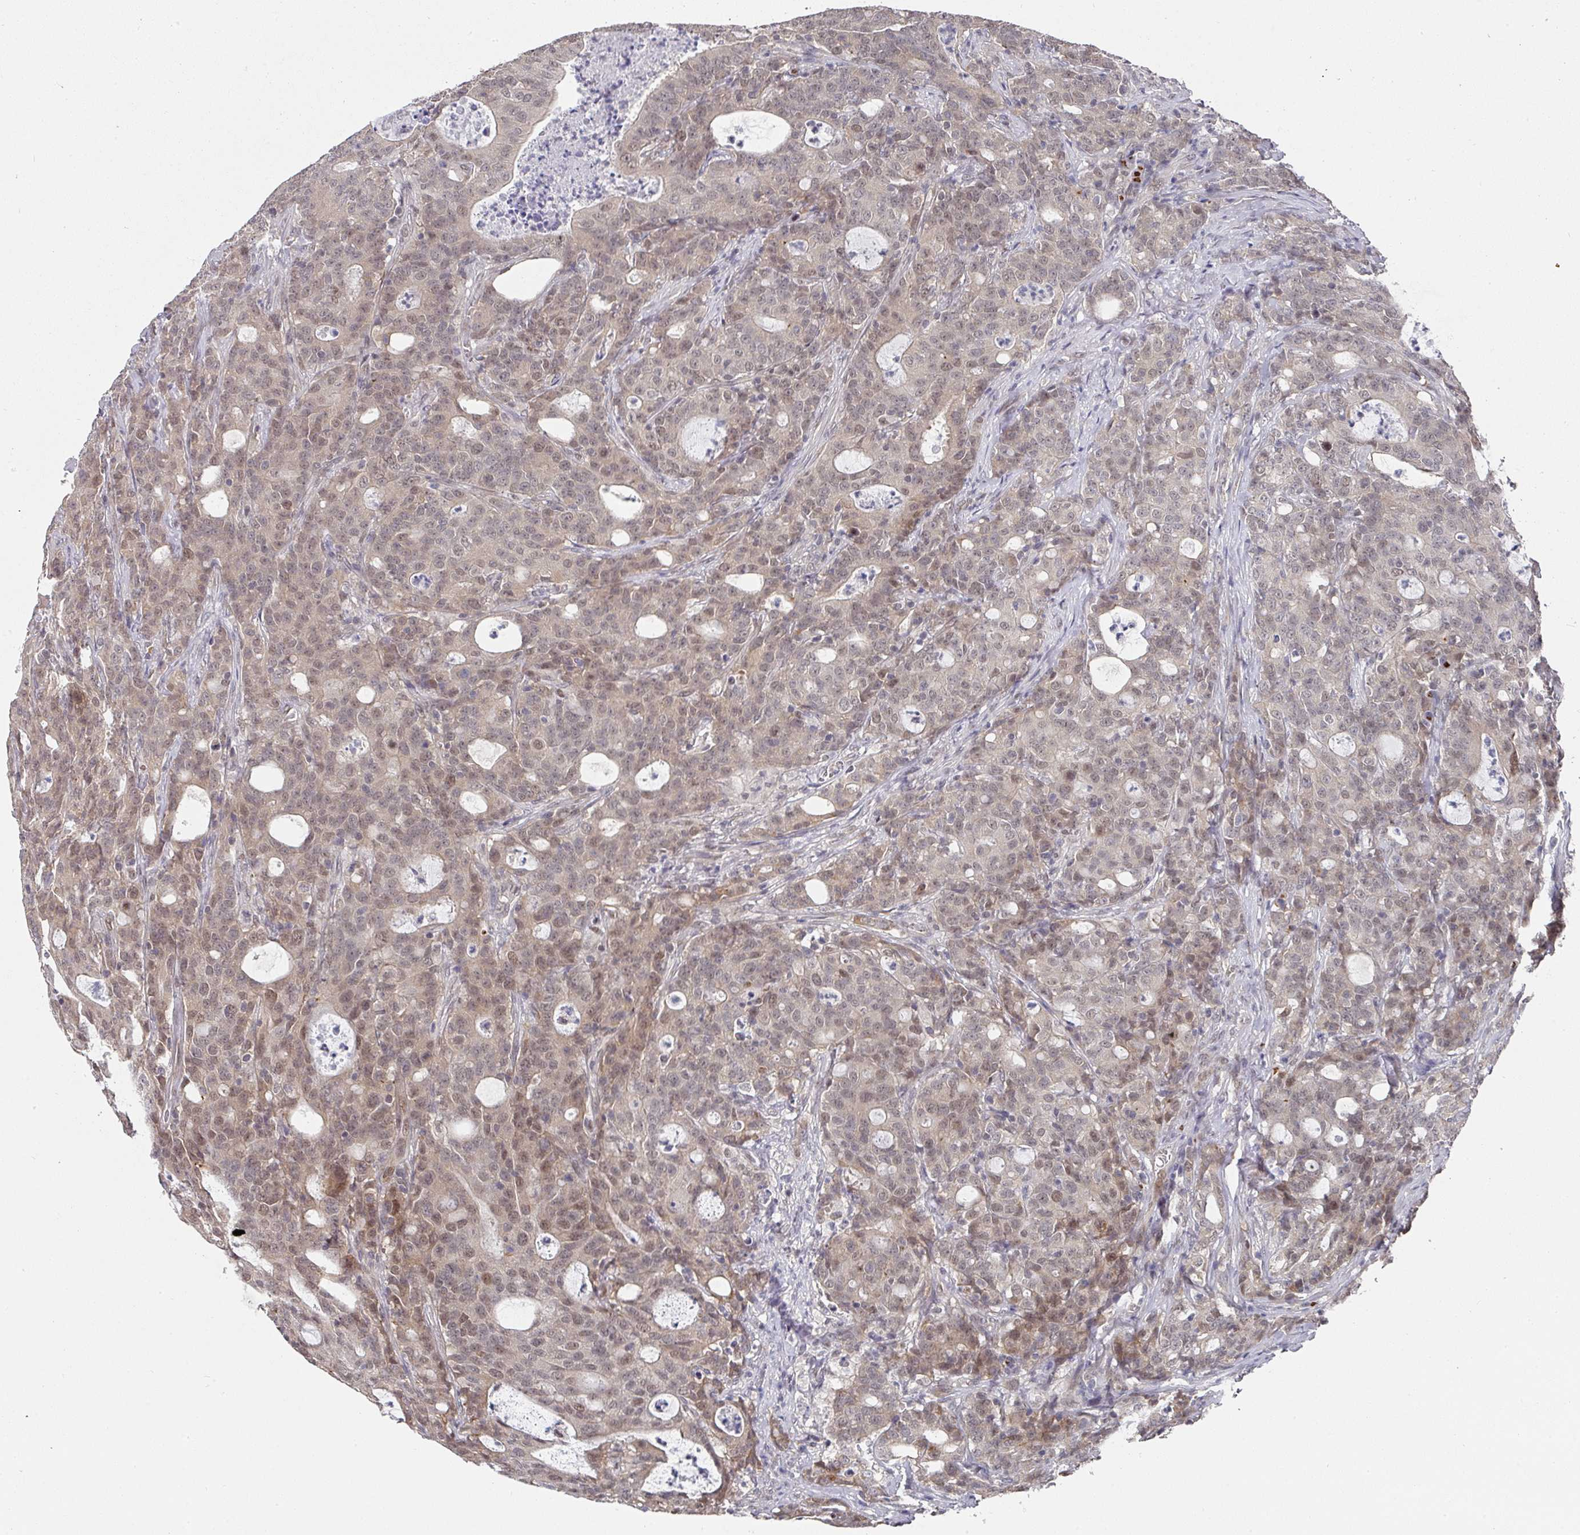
{"staining": {"intensity": "weak", "quantity": "<25%", "location": "nuclear"}, "tissue": "colorectal cancer", "cell_type": "Tumor cells", "image_type": "cancer", "snomed": [{"axis": "morphology", "description": "Adenocarcinoma, NOS"}, {"axis": "topography", "description": "Colon"}], "caption": "Immunohistochemical staining of human colorectal cancer displays no significant staining in tumor cells.", "gene": "C18orf25", "patient": {"sex": "male", "age": 83}}